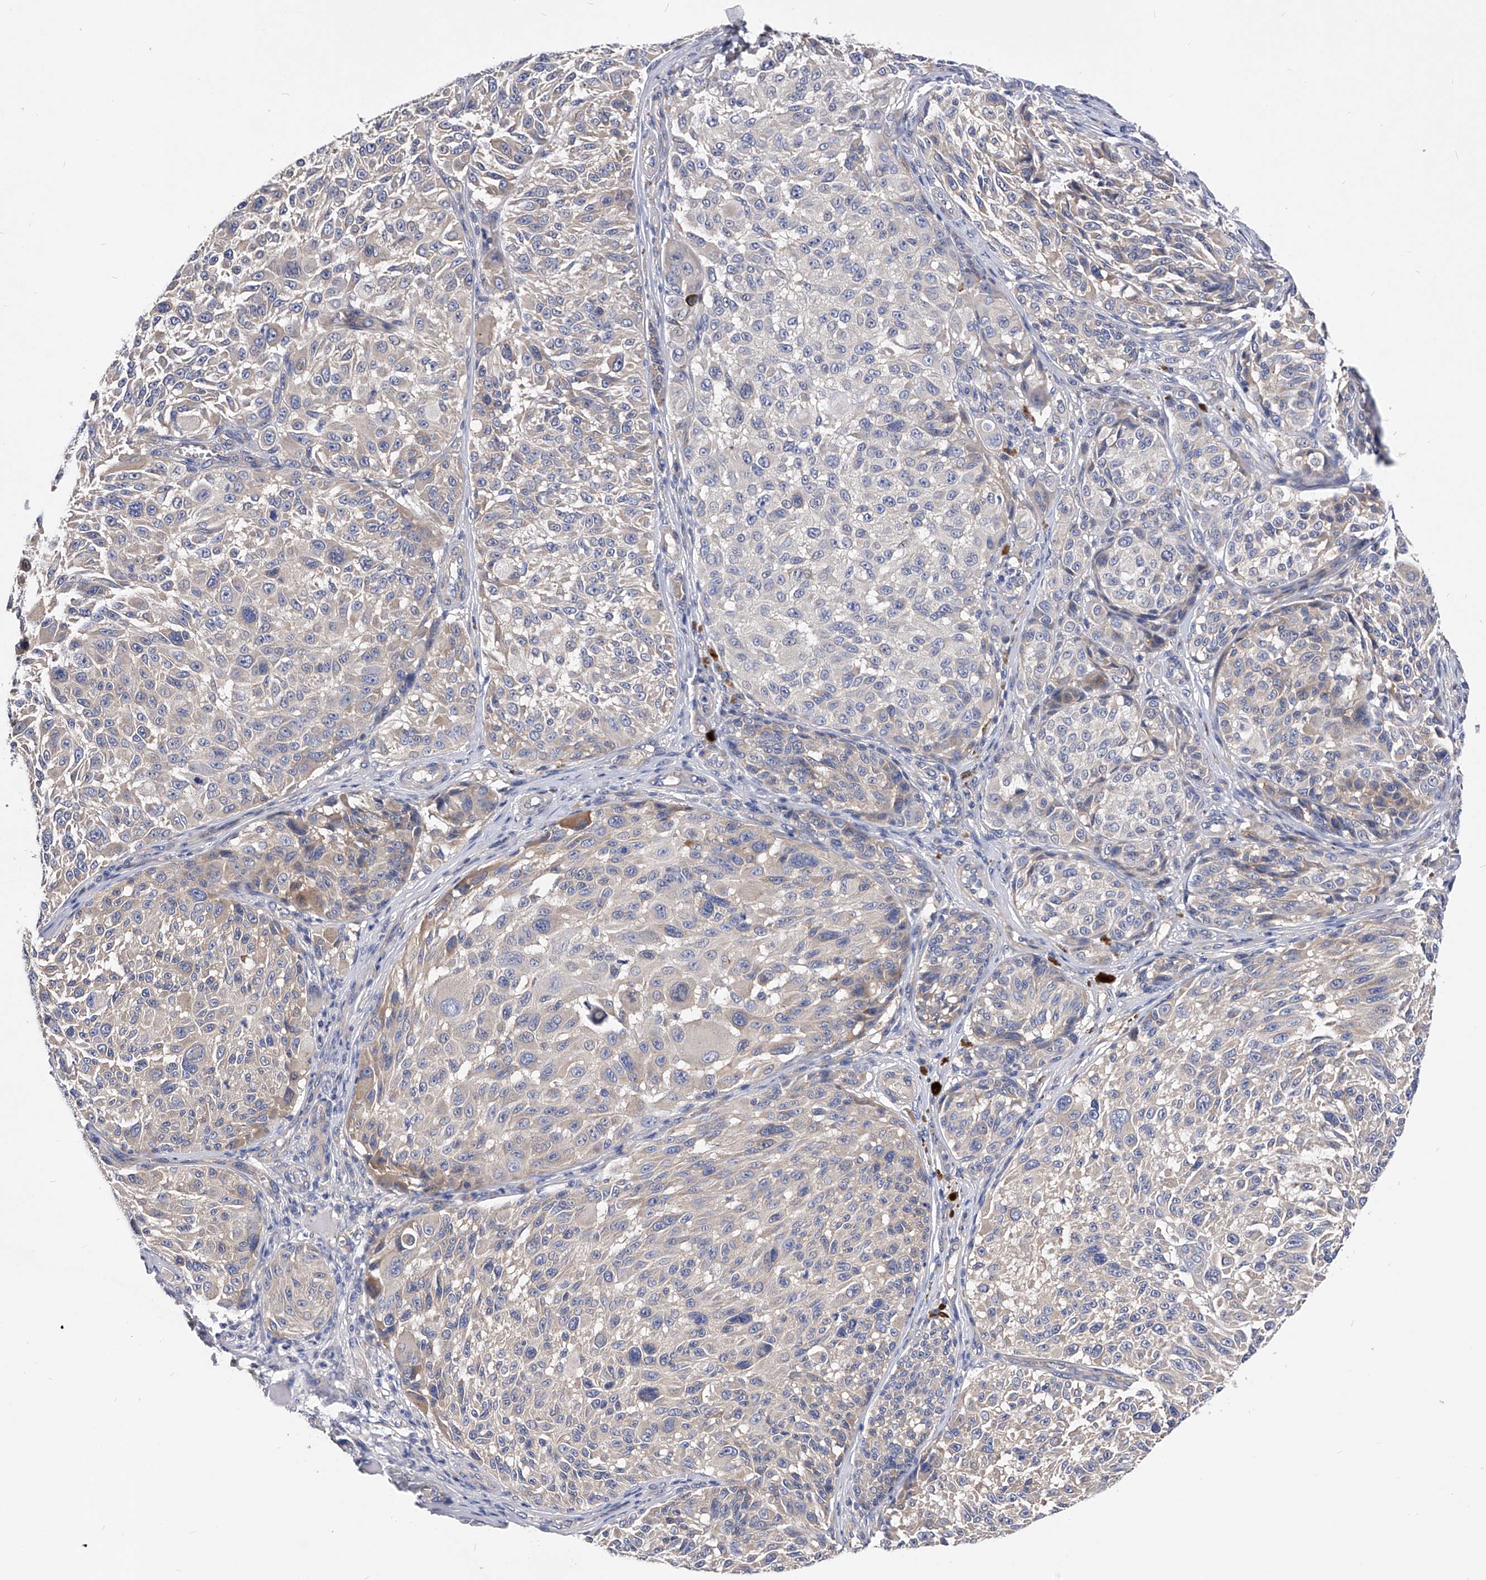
{"staining": {"intensity": "negative", "quantity": "none", "location": "none"}, "tissue": "melanoma", "cell_type": "Tumor cells", "image_type": "cancer", "snomed": [{"axis": "morphology", "description": "Malignant melanoma, NOS"}, {"axis": "topography", "description": "Skin"}], "caption": "Immunohistochemistry (IHC) of human malignant melanoma displays no staining in tumor cells.", "gene": "PPP5C", "patient": {"sex": "male", "age": 83}}